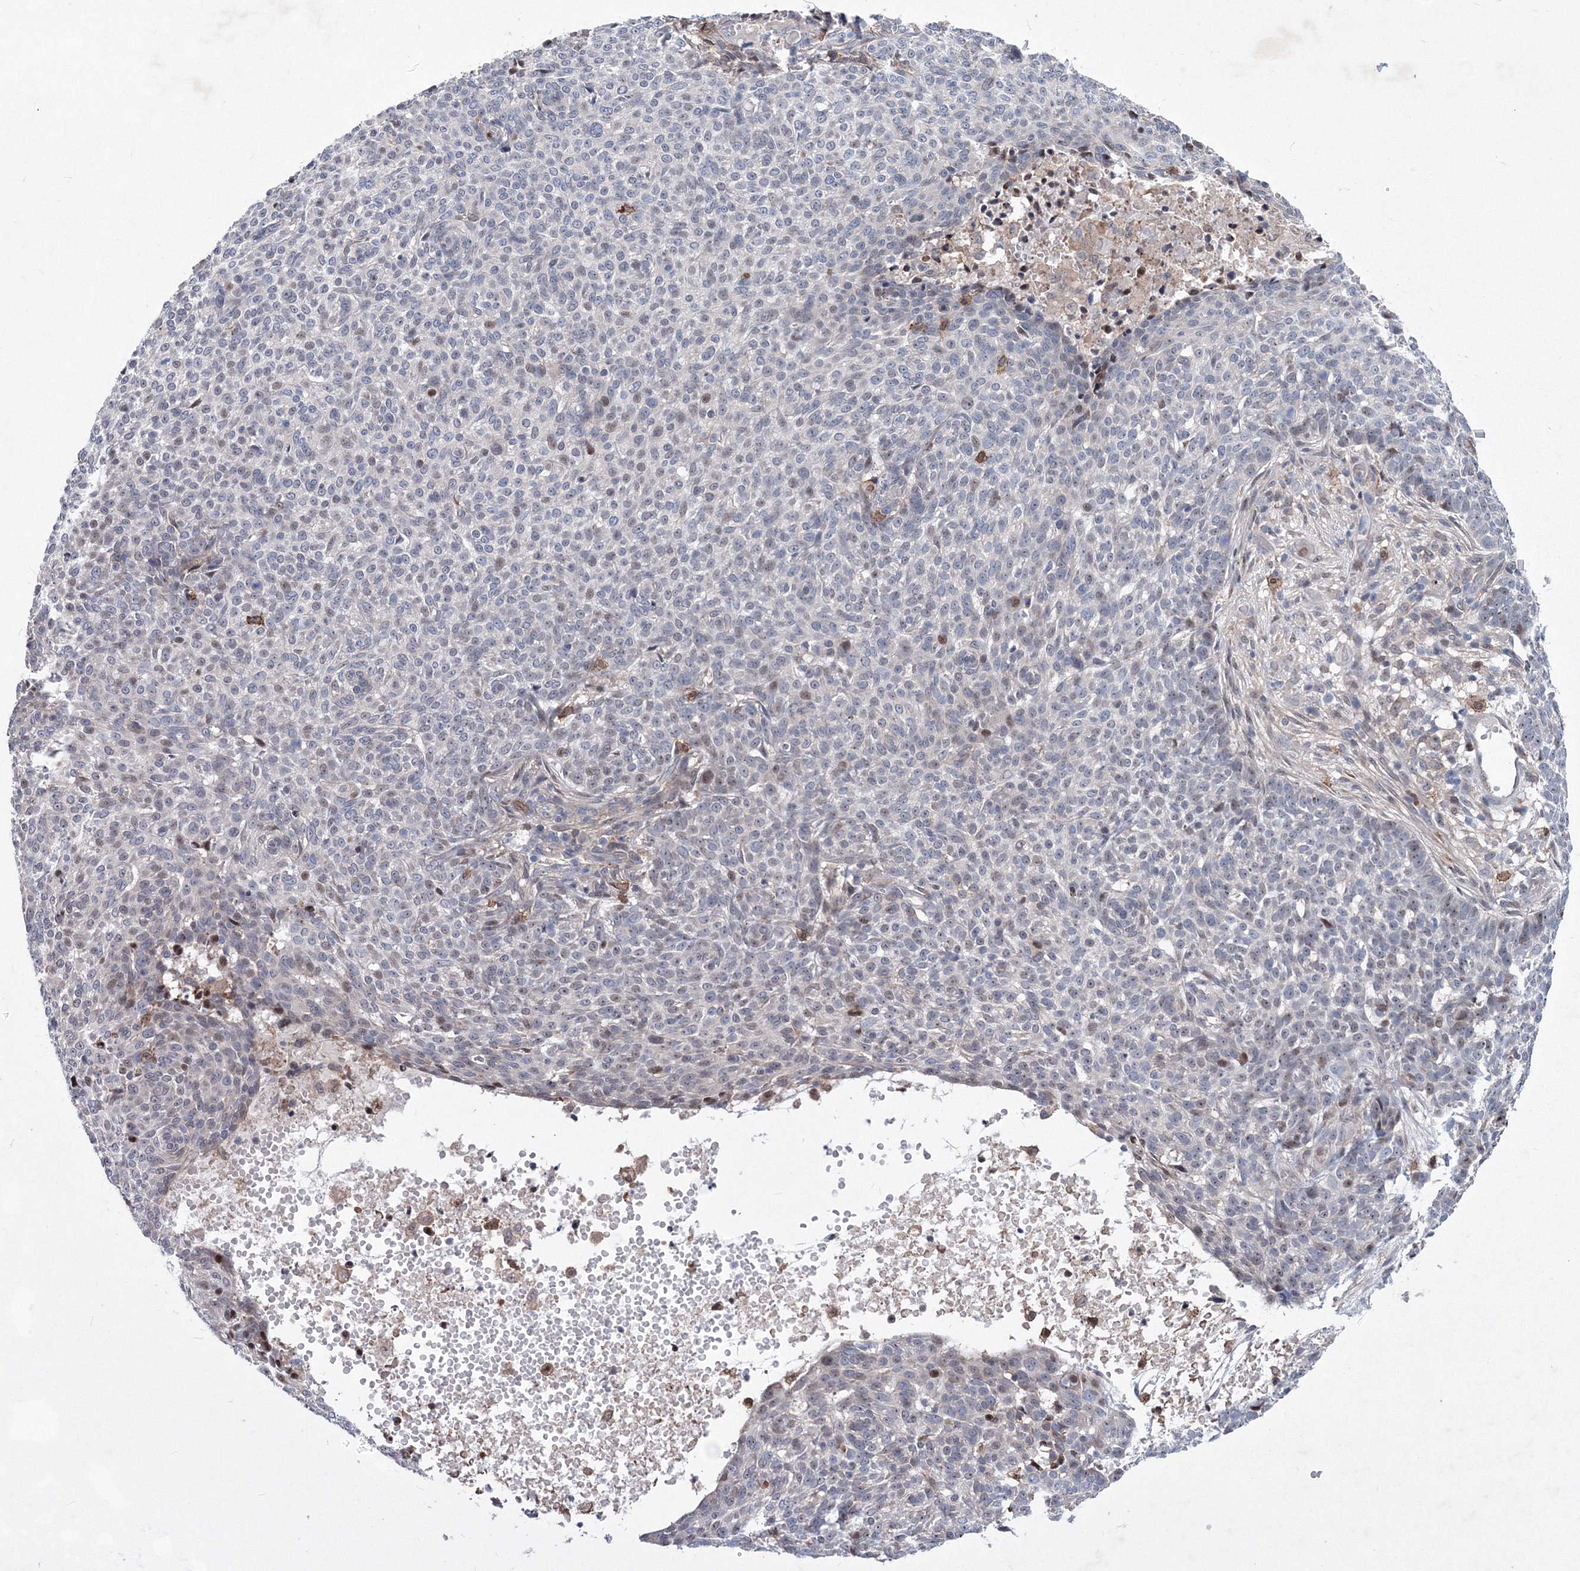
{"staining": {"intensity": "weak", "quantity": "<25%", "location": "nuclear"}, "tissue": "skin cancer", "cell_type": "Tumor cells", "image_type": "cancer", "snomed": [{"axis": "morphology", "description": "Basal cell carcinoma"}, {"axis": "topography", "description": "Skin"}], "caption": "An IHC photomicrograph of skin basal cell carcinoma is shown. There is no staining in tumor cells of skin basal cell carcinoma.", "gene": "RNPEPL1", "patient": {"sex": "male", "age": 85}}